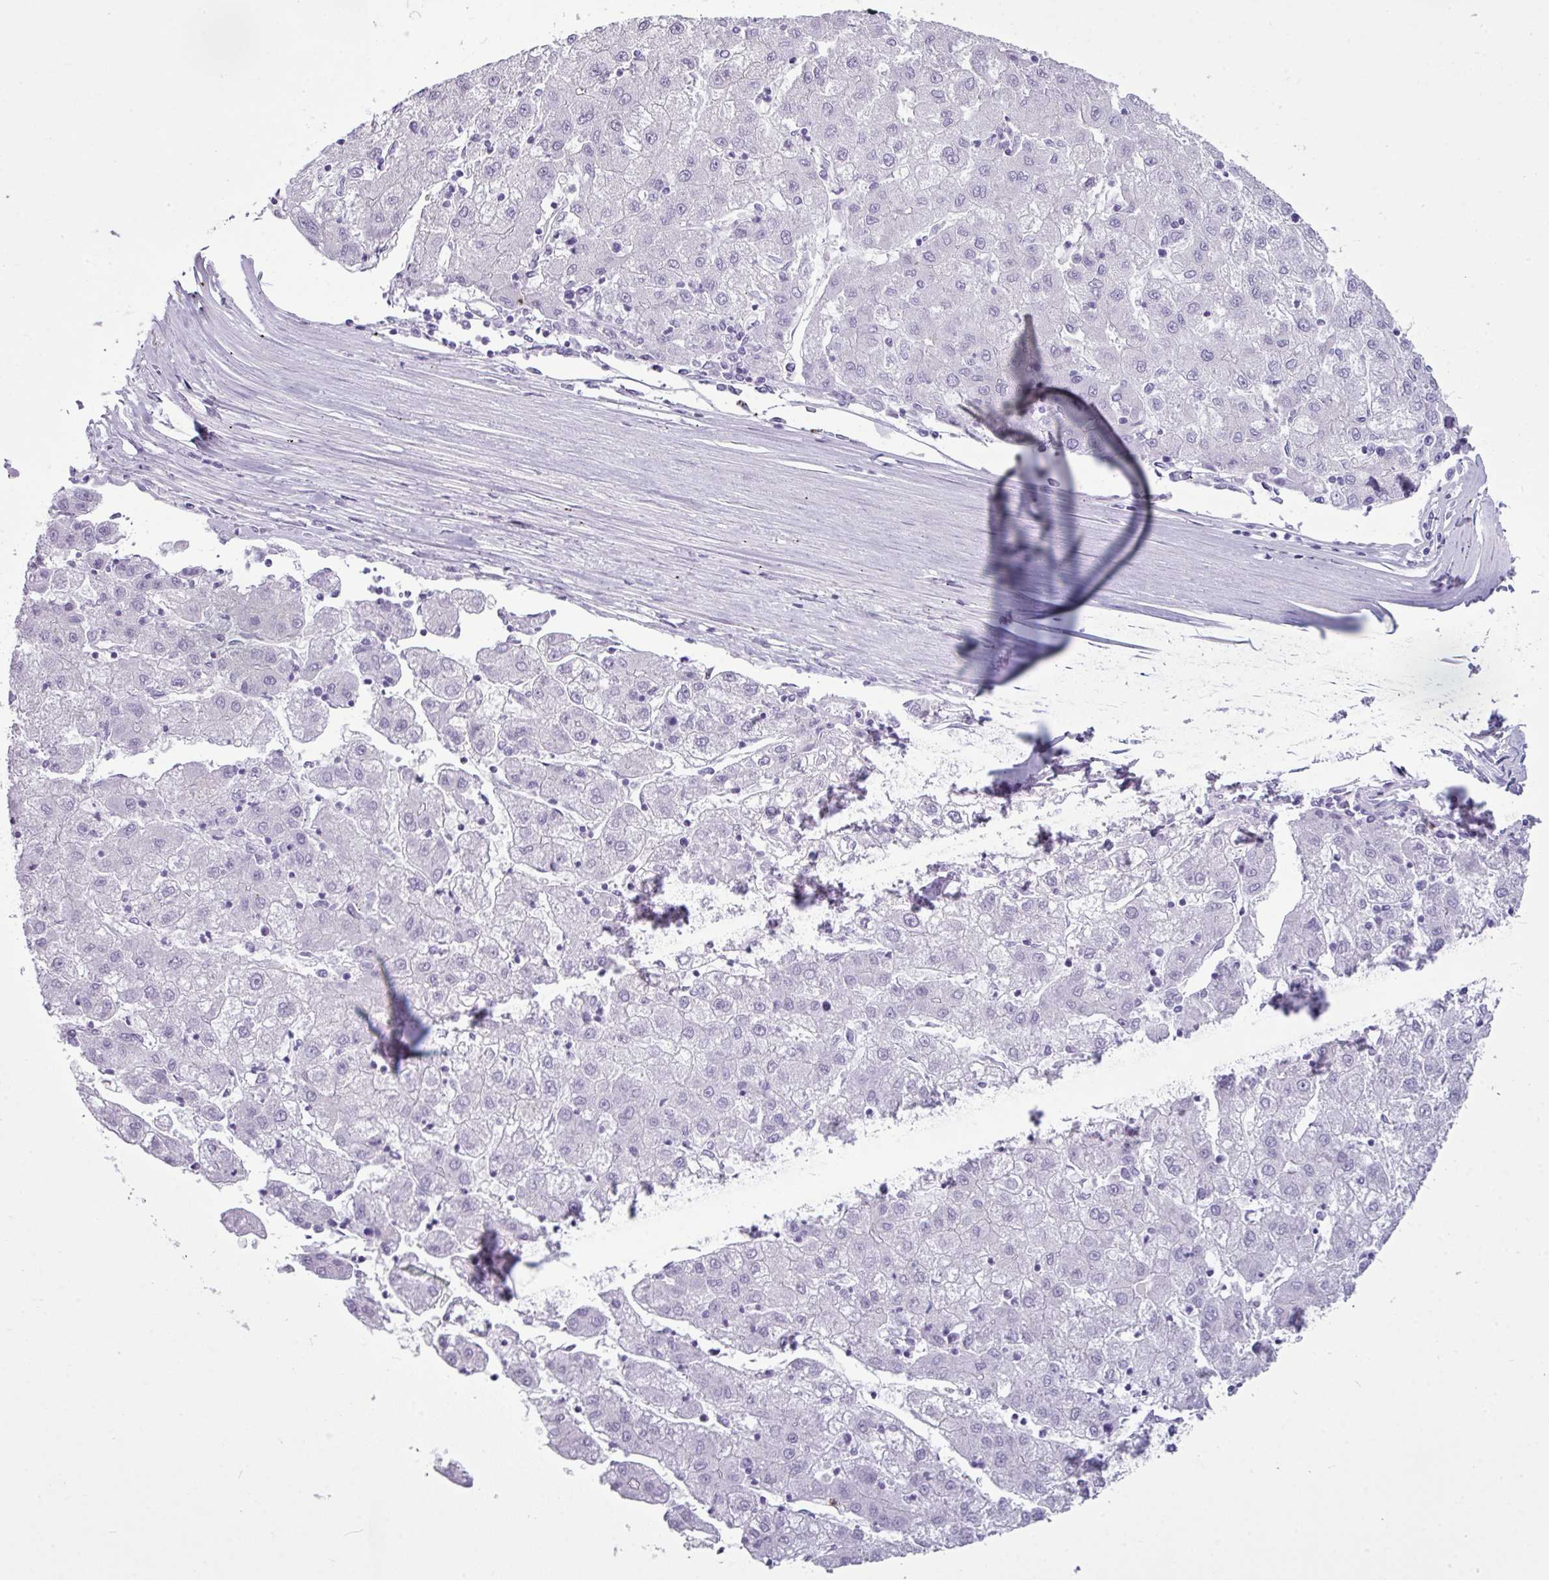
{"staining": {"intensity": "negative", "quantity": "none", "location": "none"}, "tissue": "liver cancer", "cell_type": "Tumor cells", "image_type": "cancer", "snomed": [{"axis": "morphology", "description": "Carcinoma, Hepatocellular, NOS"}, {"axis": "topography", "description": "Liver"}], "caption": "Tumor cells are negative for brown protein staining in hepatocellular carcinoma (liver).", "gene": "AMY1B", "patient": {"sex": "male", "age": 72}}